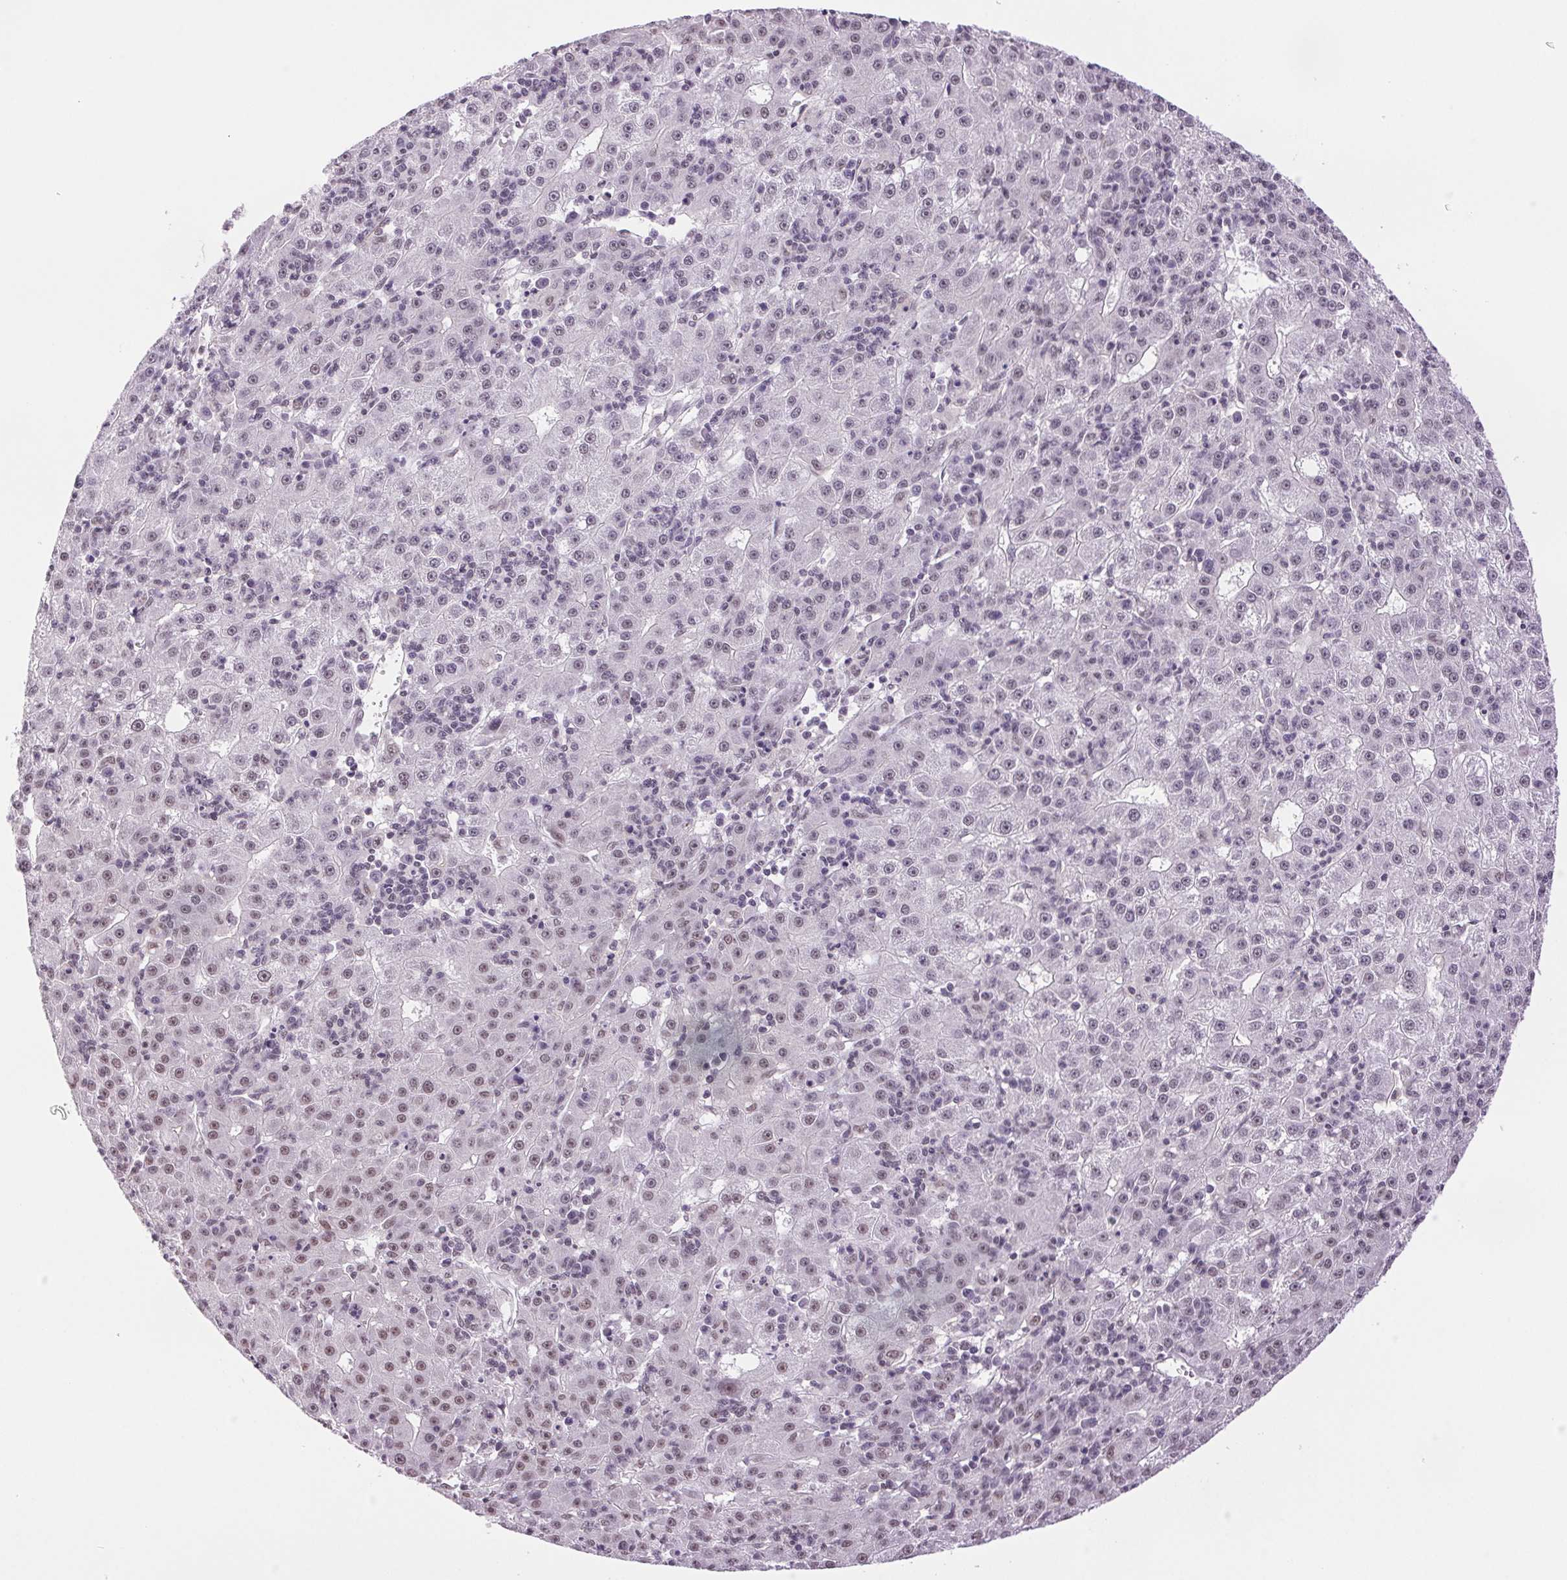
{"staining": {"intensity": "weak", "quantity": "25%-75%", "location": "nuclear"}, "tissue": "liver cancer", "cell_type": "Tumor cells", "image_type": "cancer", "snomed": [{"axis": "morphology", "description": "Carcinoma, Hepatocellular, NOS"}, {"axis": "topography", "description": "Liver"}], "caption": "There is low levels of weak nuclear staining in tumor cells of hepatocellular carcinoma (liver), as demonstrated by immunohistochemical staining (brown color).", "gene": "RPRD1B", "patient": {"sex": "male", "age": 76}}